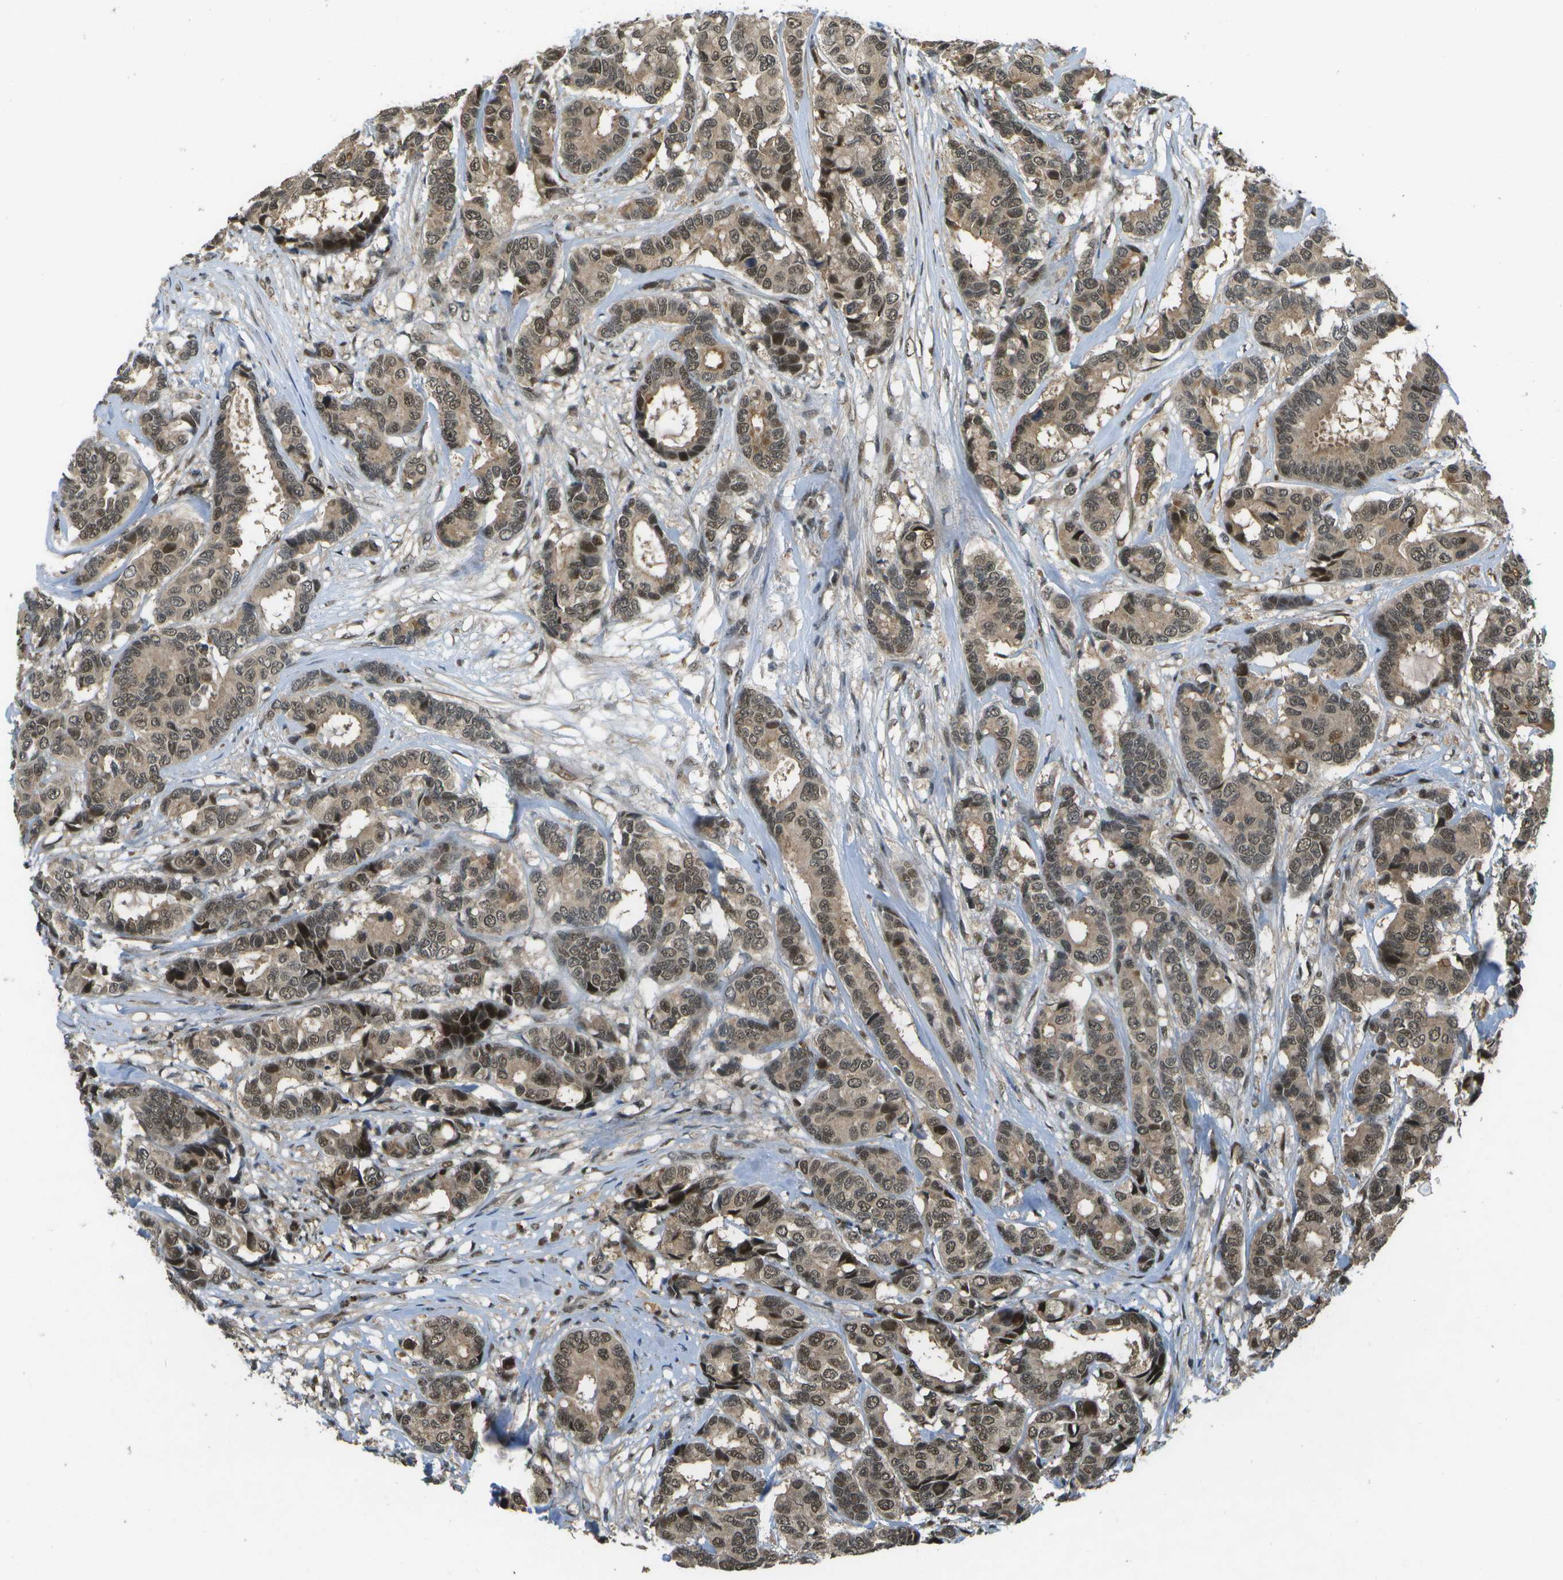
{"staining": {"intensity": "moderate", "quantity": ">75%", "location": "cytoplasmic/membranous,nuclear"}, "tissue": "breast cancer", "cell_type": "Tumor cells", "image_type": "cancer", "snomed": [{"axis": "morphology", "description": "Duct carcinoma"}, {"axis": "topography", "description": "Breast"}], "caption": "Breast cancer (infiltrating ductal carcinoma) stained for a protein (brown) reveals moderate cytoplasmic/membranous and nuclear positive positivity in about >75% of tumor cells.", "gene": "GANC", "patient": {"sex": "female", "age": 87}}